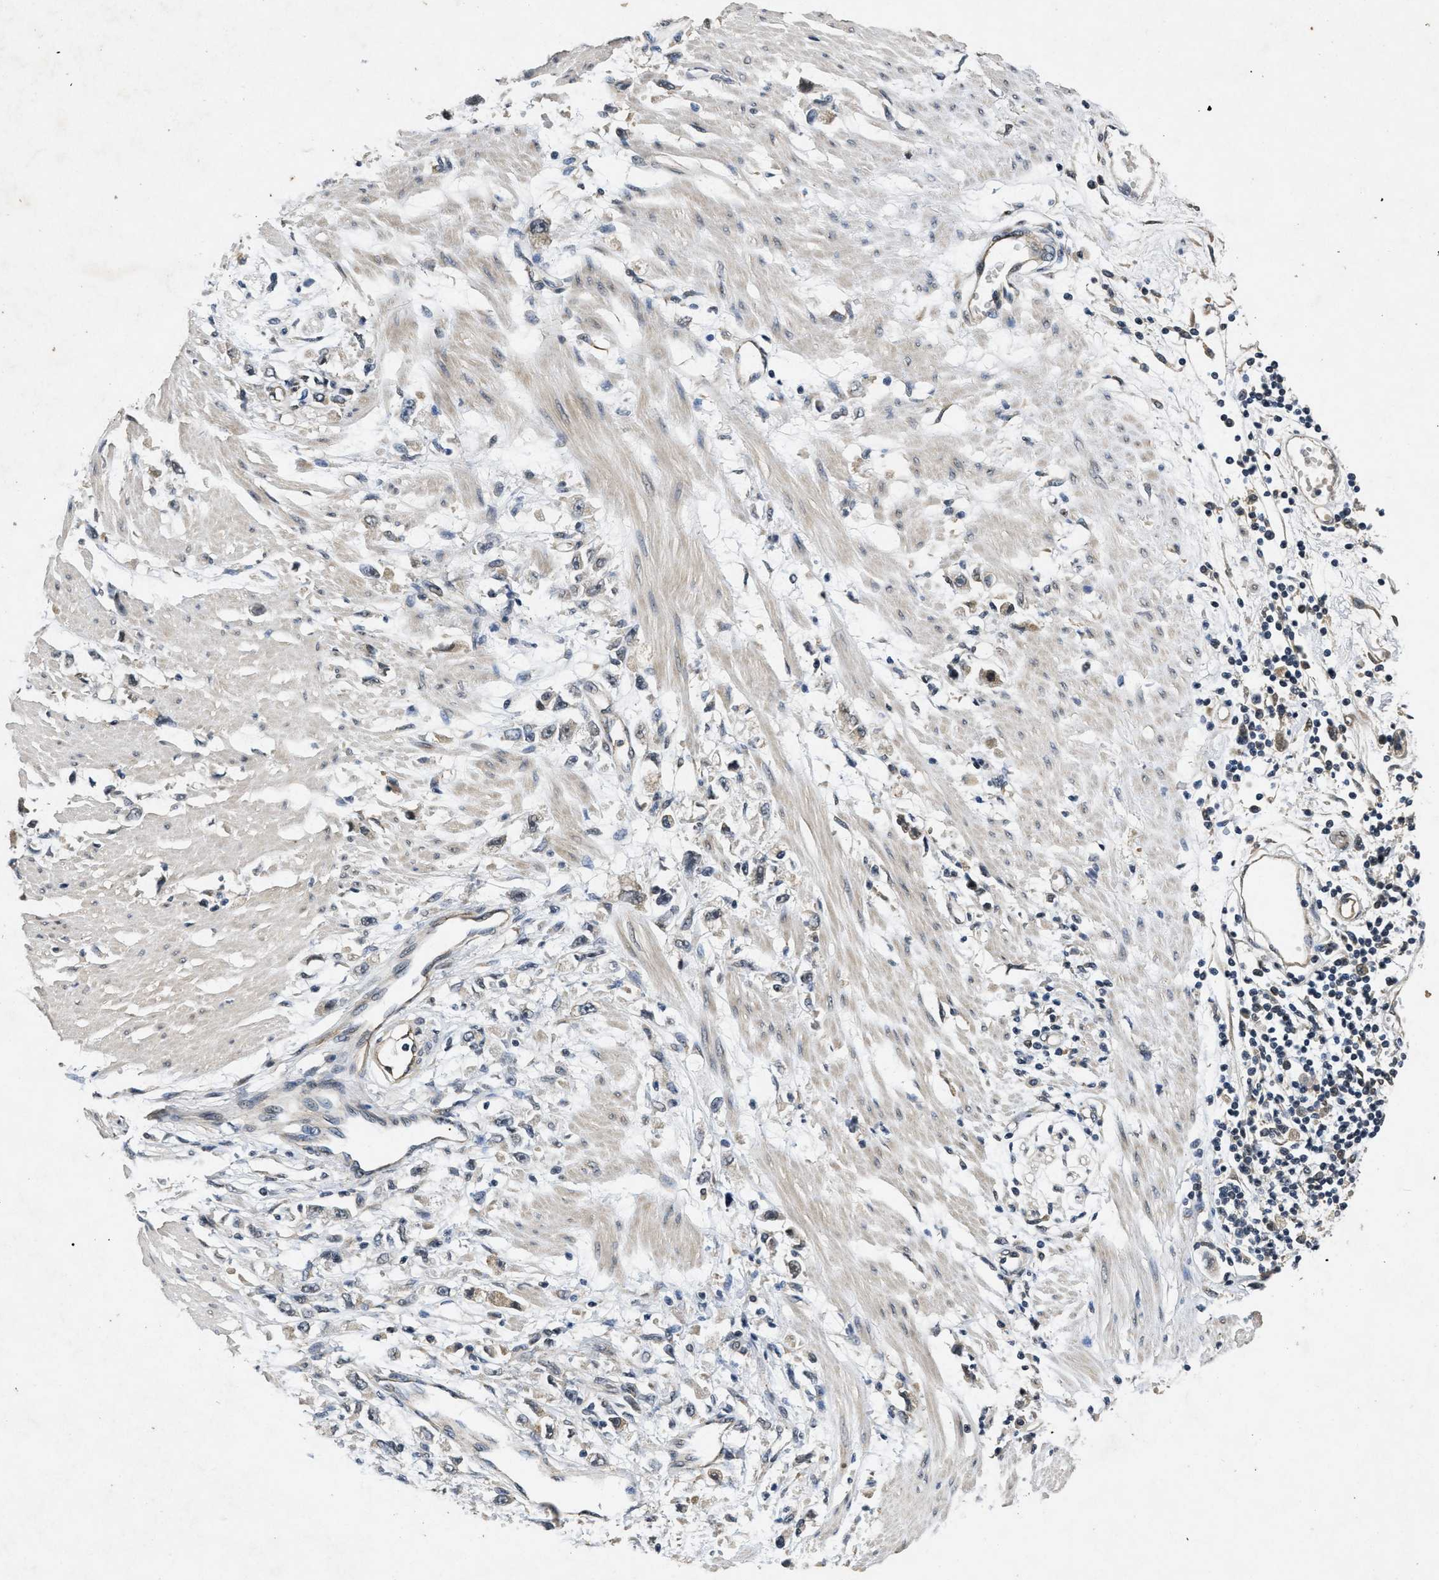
{"staining": {"intensity": "weak", "quantity": "<25%", "location": "cytoplasmic/membranous"}, "tissue": "stomach cancer", "cell_type": "Tumor cells", "image_type": "cancer", "snomed": [{"axis": "morphology", "description": "Adenocarcinoma, NOS"}, {"axis": "topography", "description": "Stomach"}], "caption": "IHC micrograph of neoplastic tissue: stomach adenocarcinoma stained with DAB (3,3'-diaminobenzidine) exhibits no significant protein expression in tumor cells.", "gene": "PAPOLG", "patient": {"sex": "female", "age": 59}}